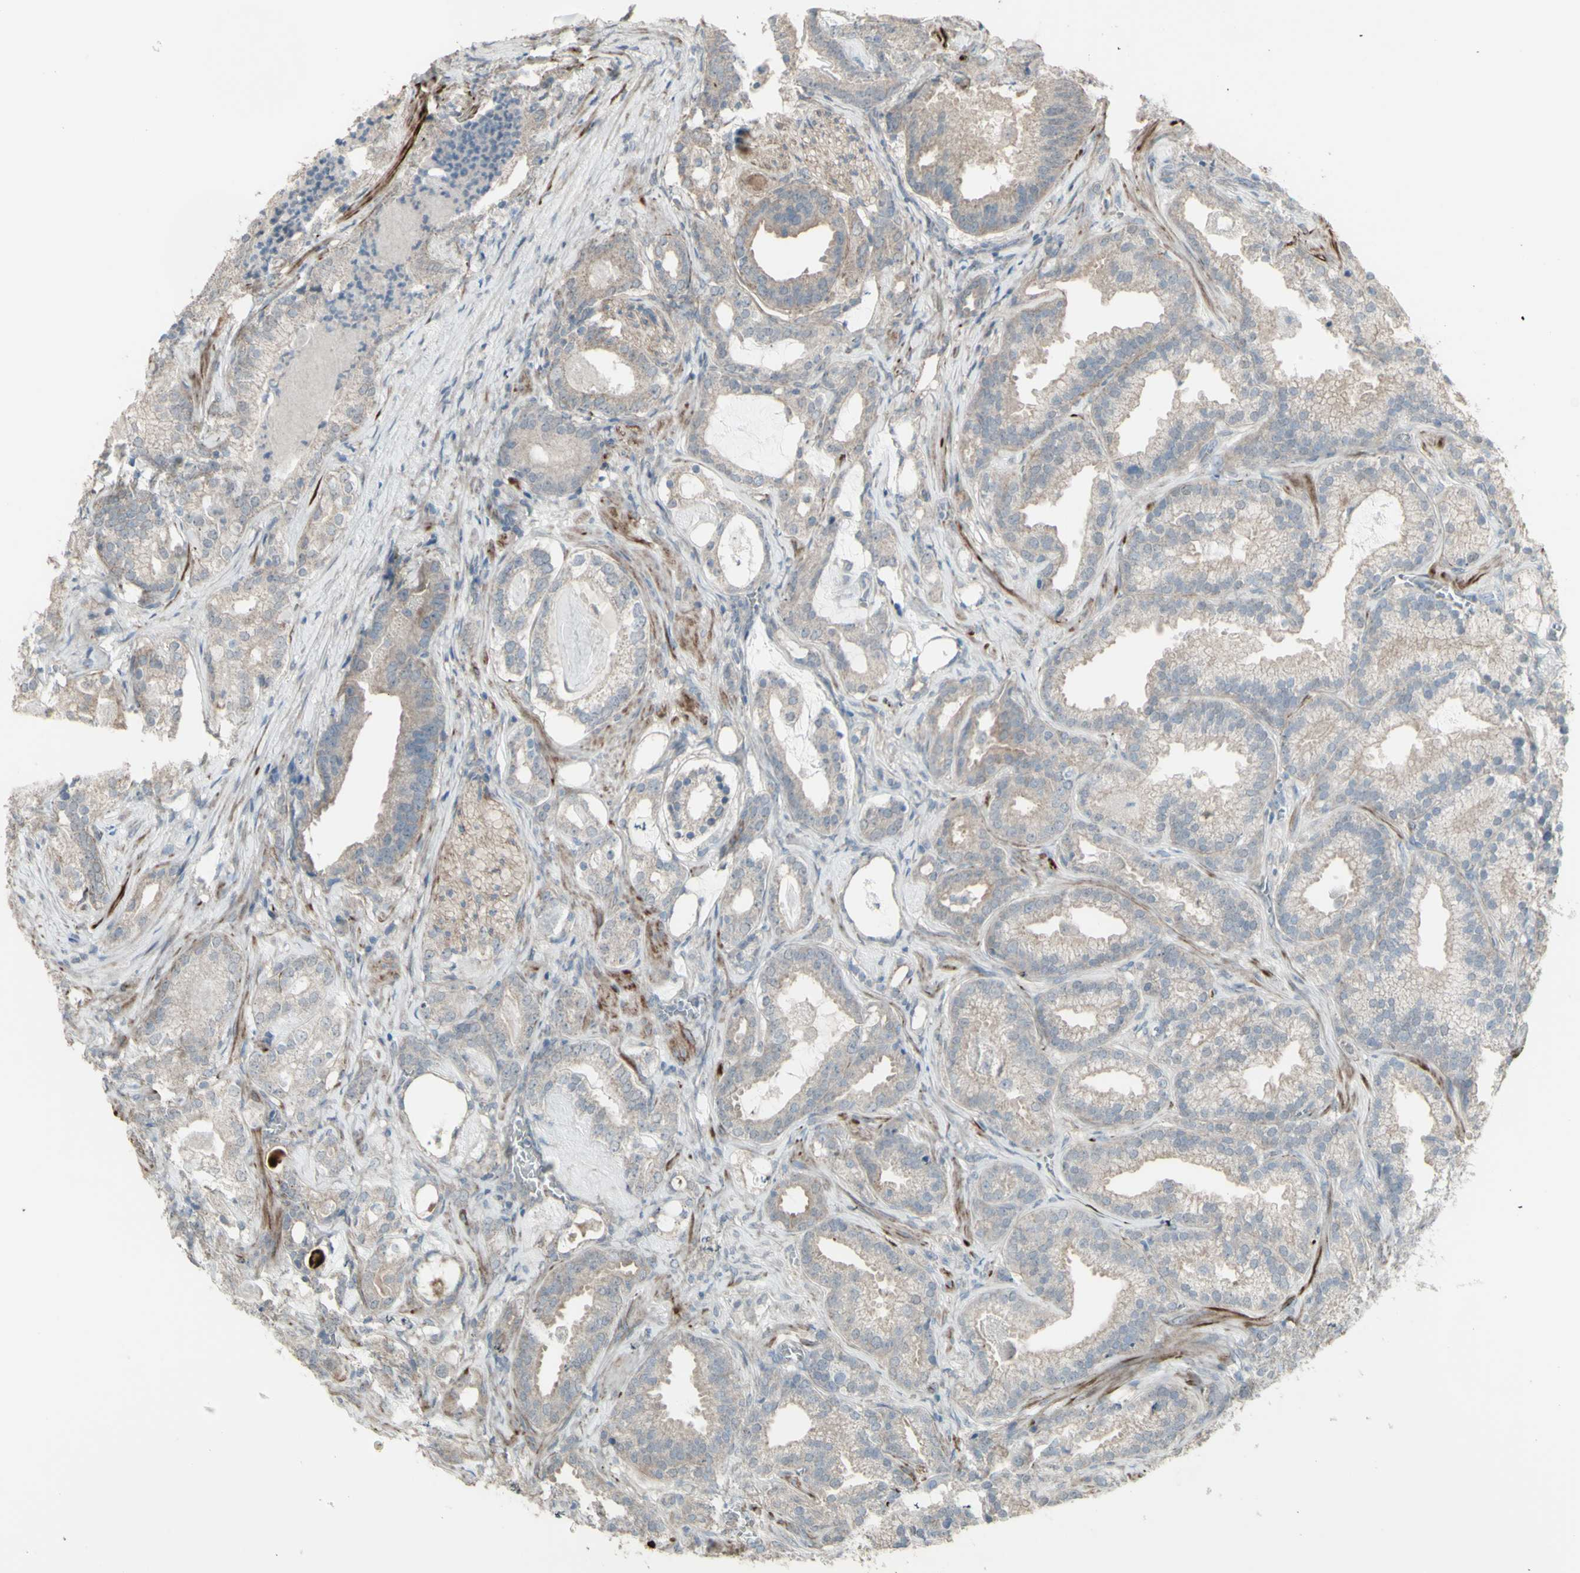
{"staining": {"intensity": "weak", "quantity": ">75%", "location": "cytoplasmic/membranous"}, "tissue": "prostate cancer", "cell_type": "Tumor cells", "image_type": "cancer", "snomed": [{"axis": "morphology", "description": "Adenocarcinoma, Low grade"}, {"axis": "topography", "description": "Prostate"}], "caption": "IHC of human low-grade adenocarcinoma (prostate) shows low levels of weak cytoplasmic/membranous staining in approximately >75% of tumor cells.", "gene": "GRAMD1B", "patient": {"sex": "male", "age": 59}}